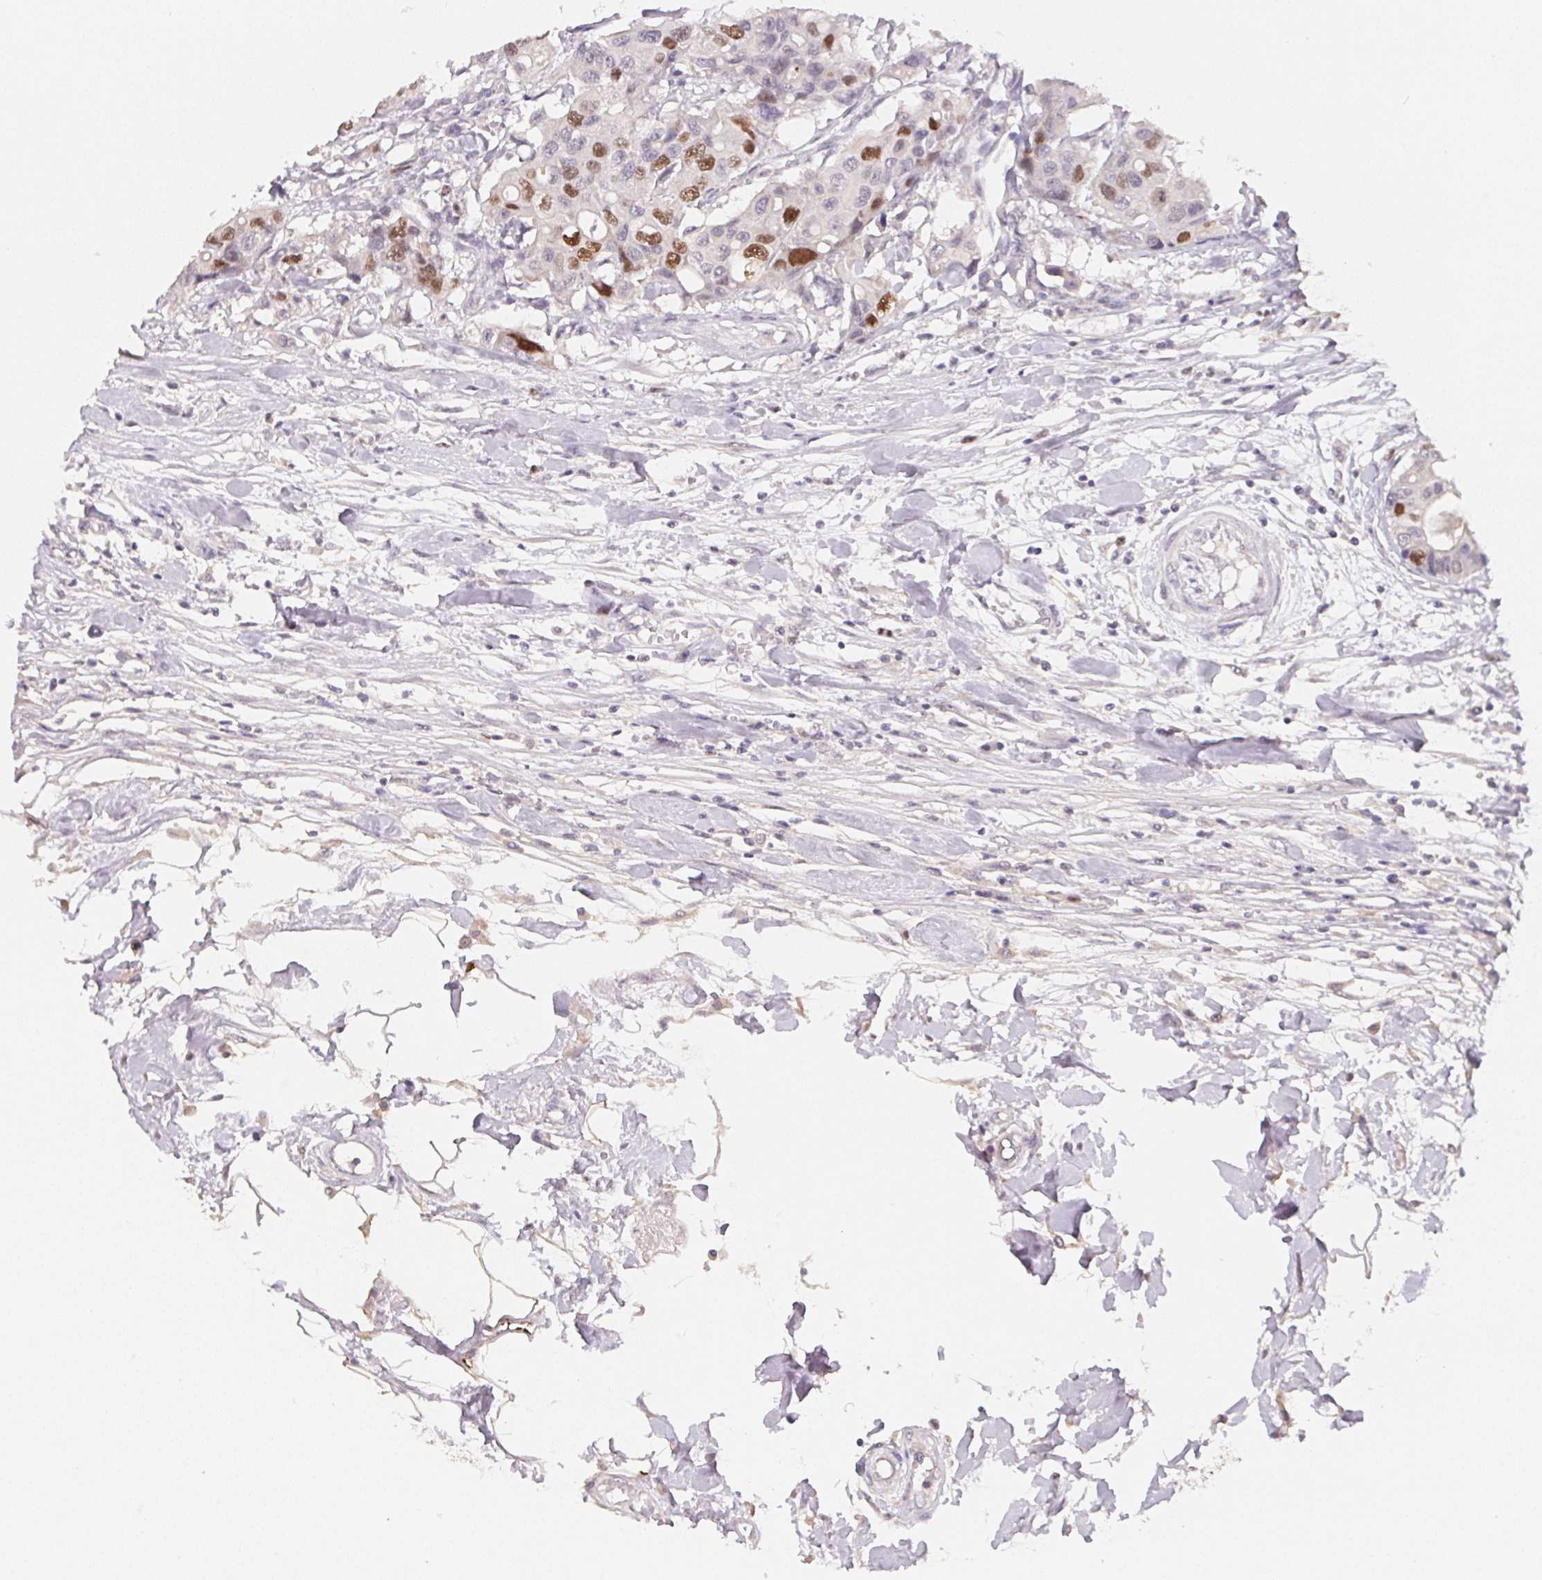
{"staining": {"intensity": "strong", "quantity": "<25%", "location": "nuclear"}, "tissue": "colorectal cancer", "cell_type": "Tumor cells", "image_type": "cancer", "snomed": [{"axis": "morphology", "description": "Adenocarcinoma, NOS"}, {"axis": "topography", "description": "Colon"}], "caption": "Human colorectal cancer (adenocarcinoma) stained for a protein (brown) displays strong nuclear positive positivity in approximately <25% of tumor cells.", "gene": "KIFC1", "patient": {"sex": "male", "age": 77}}